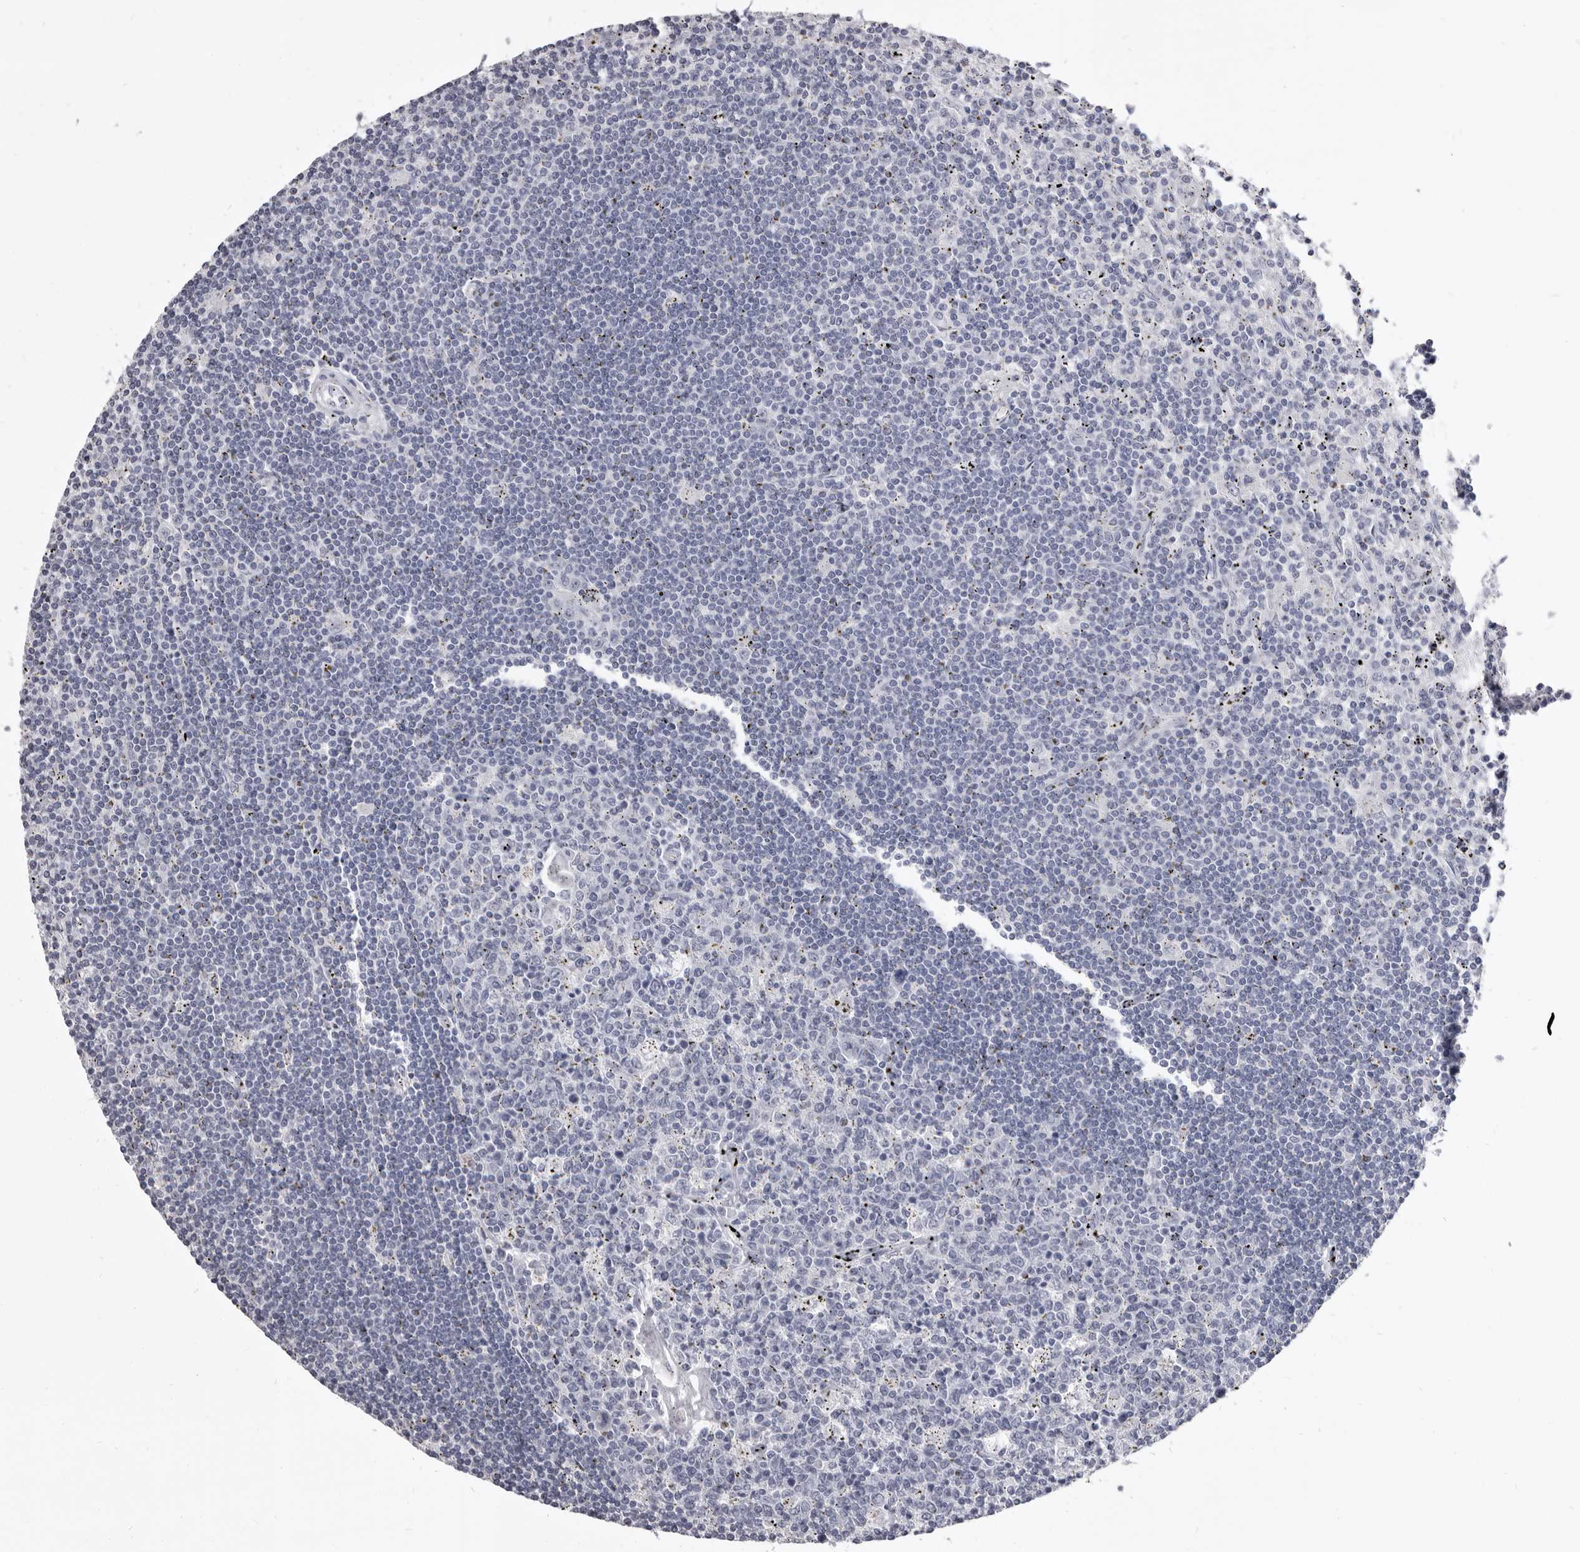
{"staining": {"intensity": "negative", "quantity": "none", "location": "none"}, "tissue": "lymphoma", "cell_type": "Tumor cells", "image_type": "cancer", "snomed": [{"axis": "morphology", "description": "Malignant lymphoma, non-Hodgkin's type, Low grade"}, {"axis": "topography", "description": "Spleen"}], "caption": "The photomicrograph shows no significant expression in tumor cells of low-grade malignant lymphoma, non-Hodgkin's type.", "gene": "GZMH", "patient": {"sex": "male", "age": 76}}